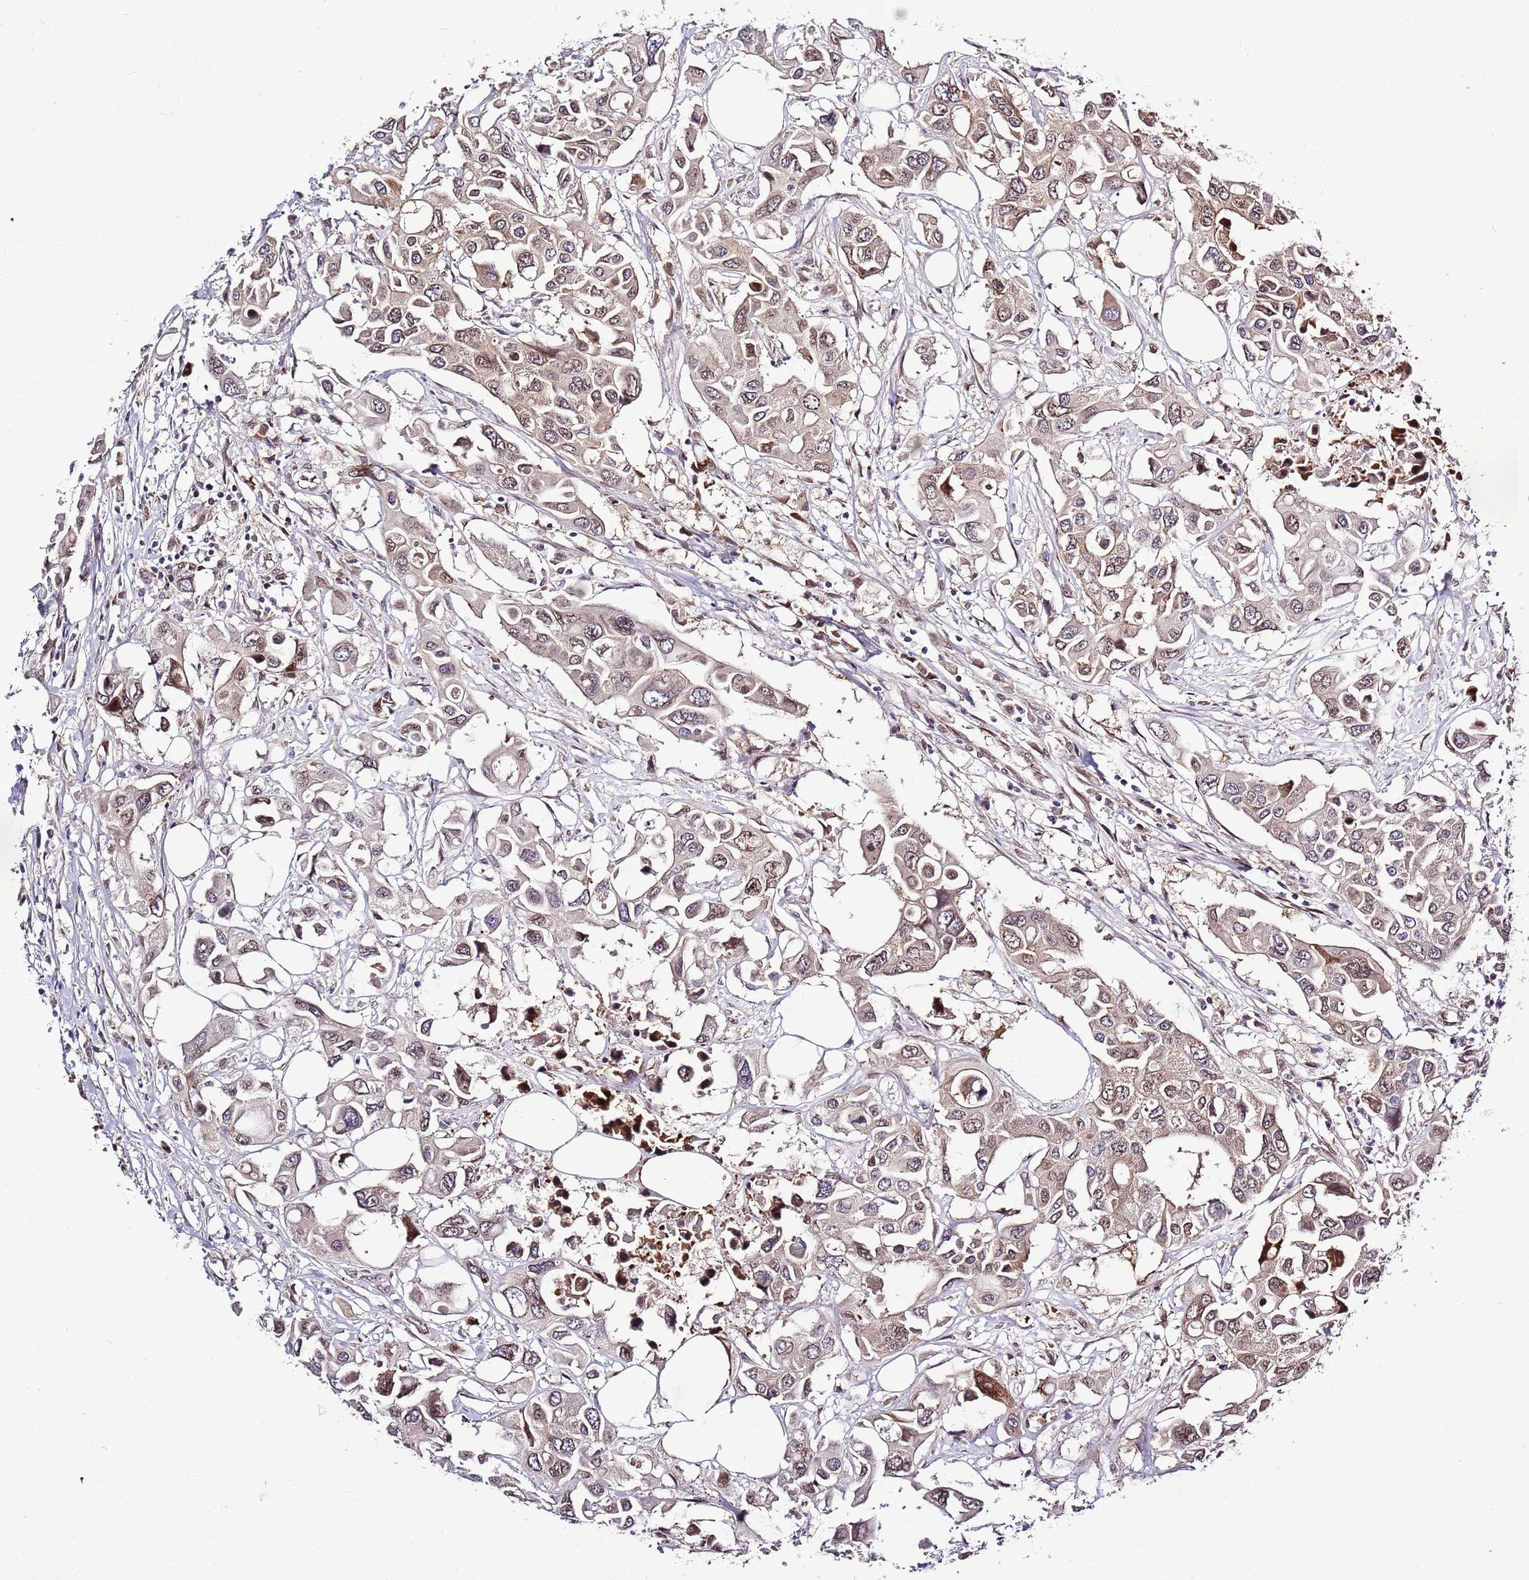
{"staining": {"intensity": "weak", "quantity": ">75%", "location": "cytoplasmic/membranous,nuclear"}, "tissue": "colorectal cancer", "cell_type": "Tumor cells", "image_type": "cancer", "snomed": [{"axis": "morphology", "description": "Adenocarcinoma, NOS"}, {"axis": "topography", "description": "Colon"}], "caption": "Colorectal cancer stained with DAB immunohistochemistry (IHC) demonstrates low levels of weak cytoplasmic/membranous and nuclear staining in about >75% of tumor cells.", "gene": "ZNF665", "patient": {"sex": "male", "age": 77}}